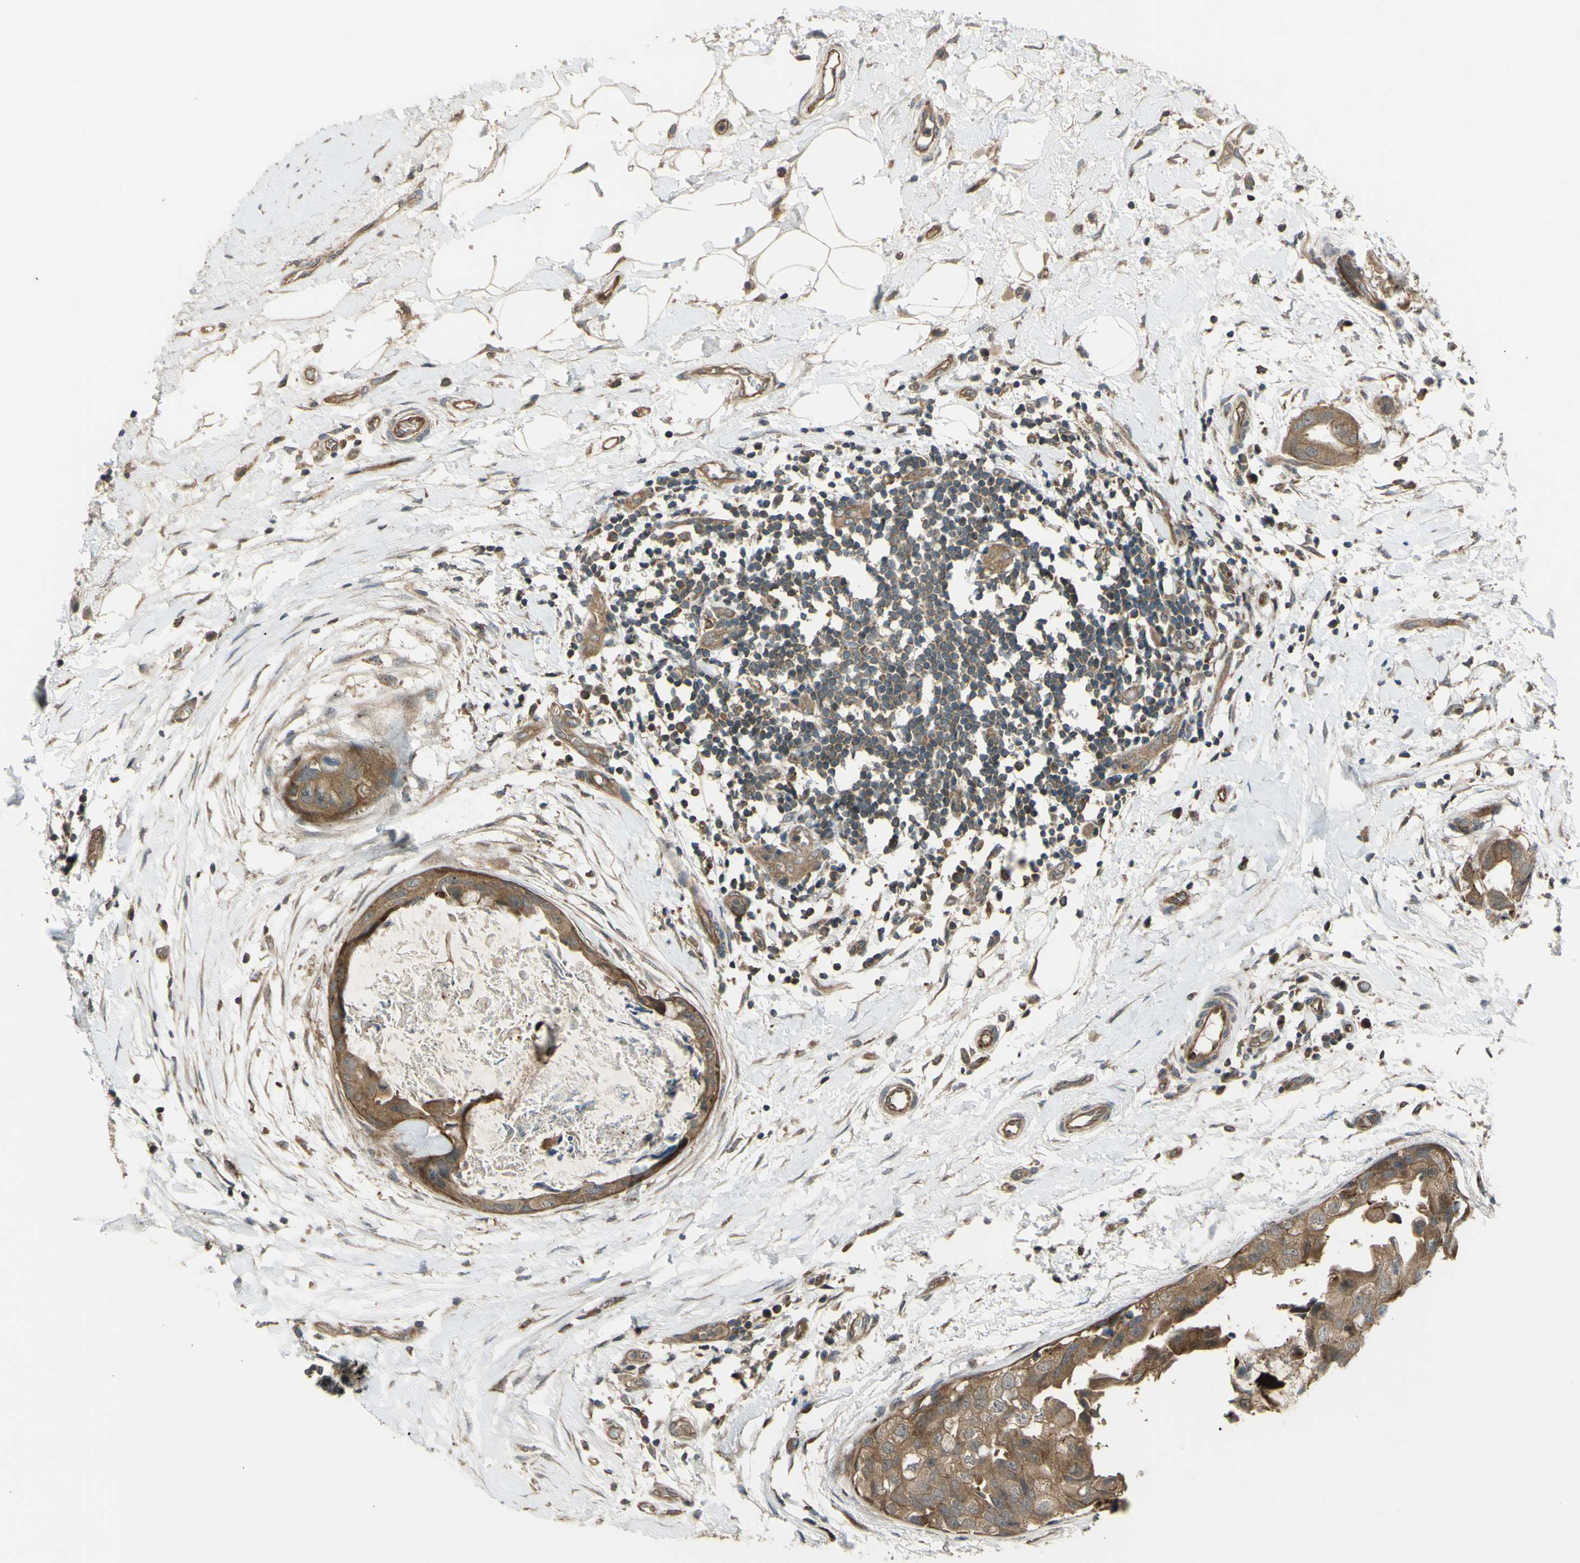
{"staining": {"intensity": "moderate", "quantity": ">75%", "location": "cytoplasmic/membranous"}, "tissue": "breast cancer", "cell_type": "Tumor cells", "image_type": "cancer", "snomed": [{"axis": "morphology", "description": "Duct carcinoma"}, {"axis": "topography", "description": "Breast"}], "caption": "Tumor cells show medium levels of moderate cytoplasmic/membranous expression in about >75% of cells in human infiltrating ductal carcinoma (breast). Immunohistochemistry (ihc) stains the protein of interest in brown and the nuclei are stained blue.", "gene": "FLII", "patient": {"sex": "female", "age": 40}}